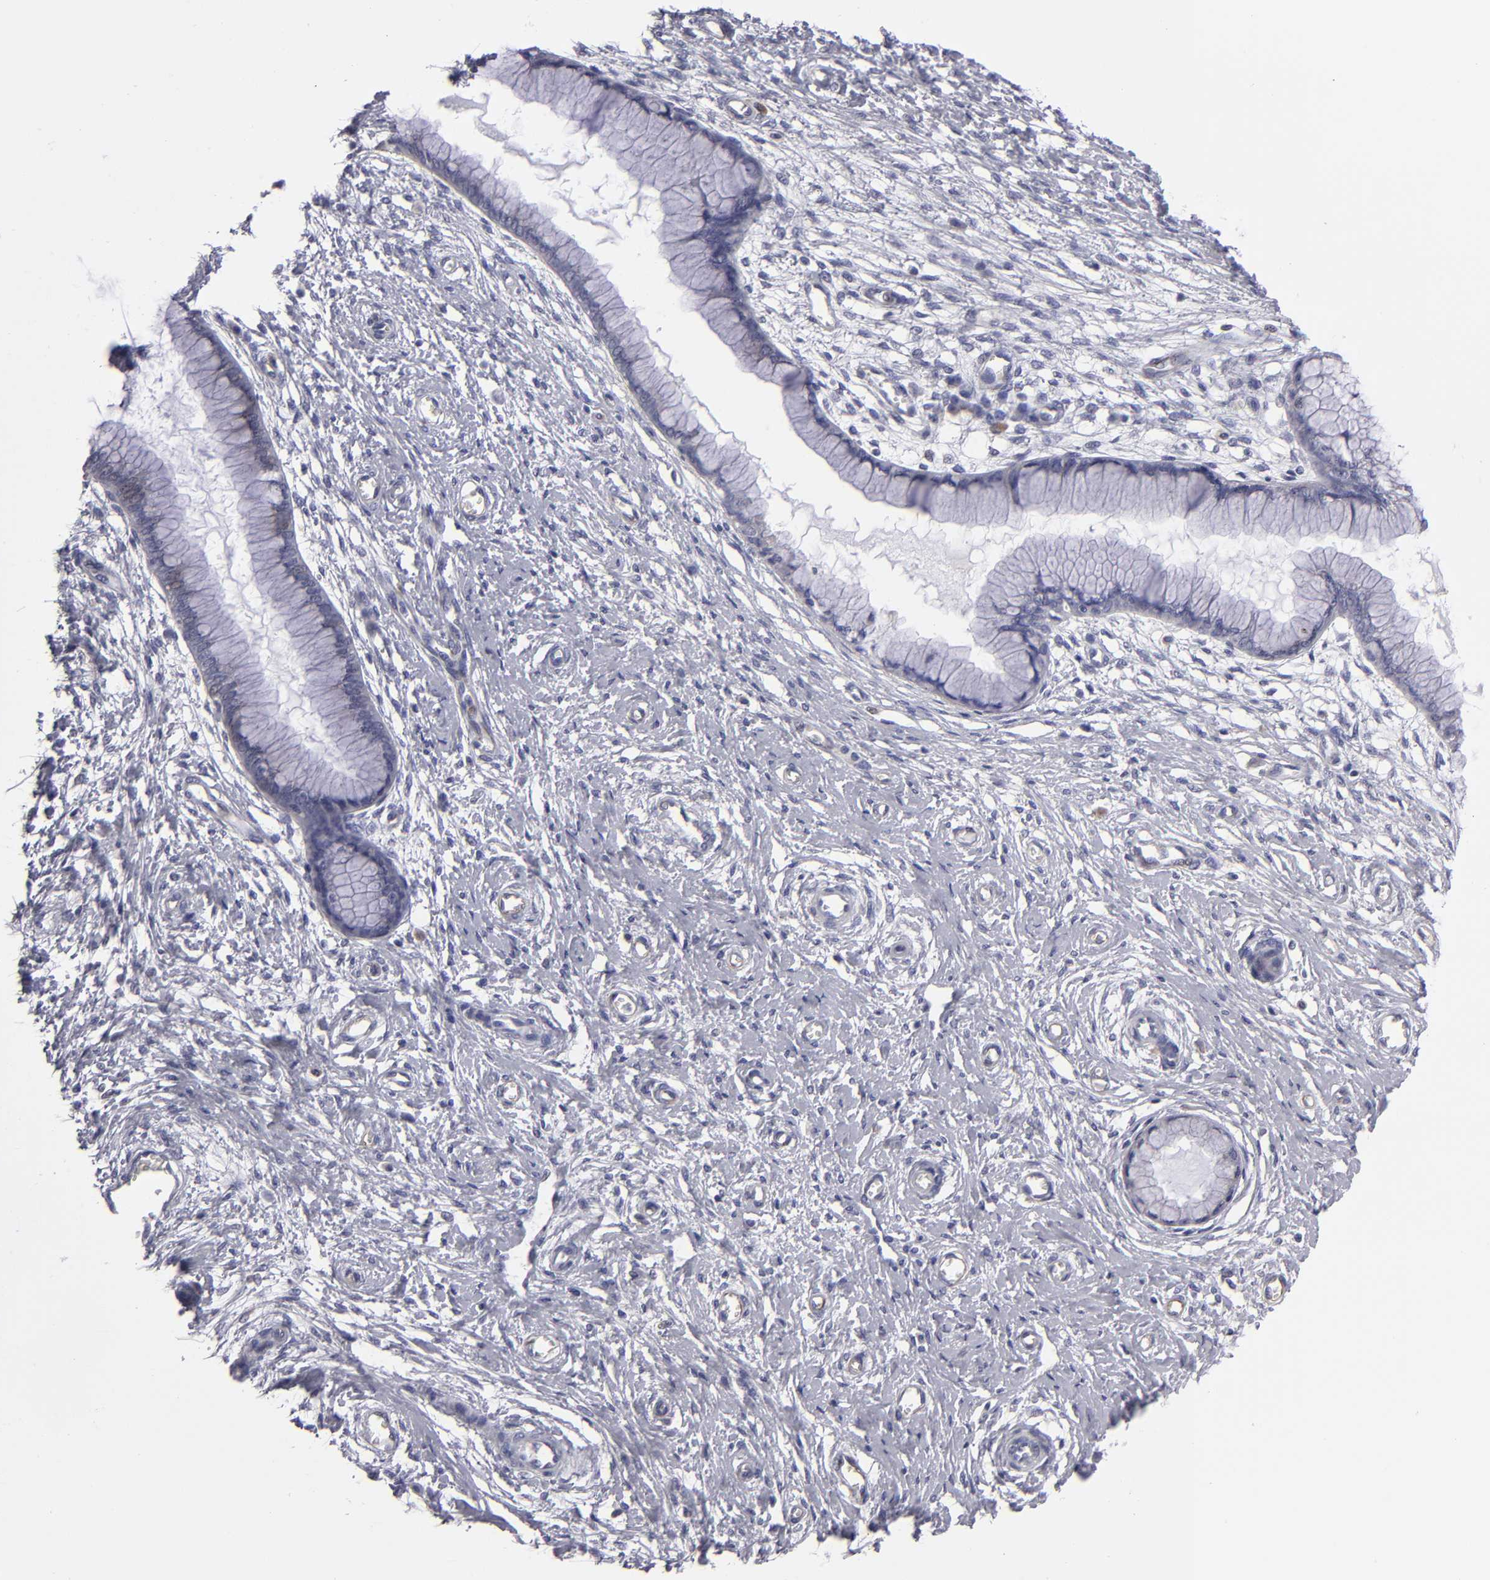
{"staining": {"intensity": "negative", "quantity": "none", "location": "none"}, "tissue": "cervix", "cell_type": "Glandular cells", "image_type": "normal", "snomed": [{"axis": "morphology", "description": "Normal tissue, NOS"}, {"axis": "topography", "description": "Cervix"}], "caption": "This is an IHC photomicrograph of unremarkable cervix. There is no positivity in glandular cells.", "gene": "ZNF175", "patient": {"sex": "female", "age": 55}}